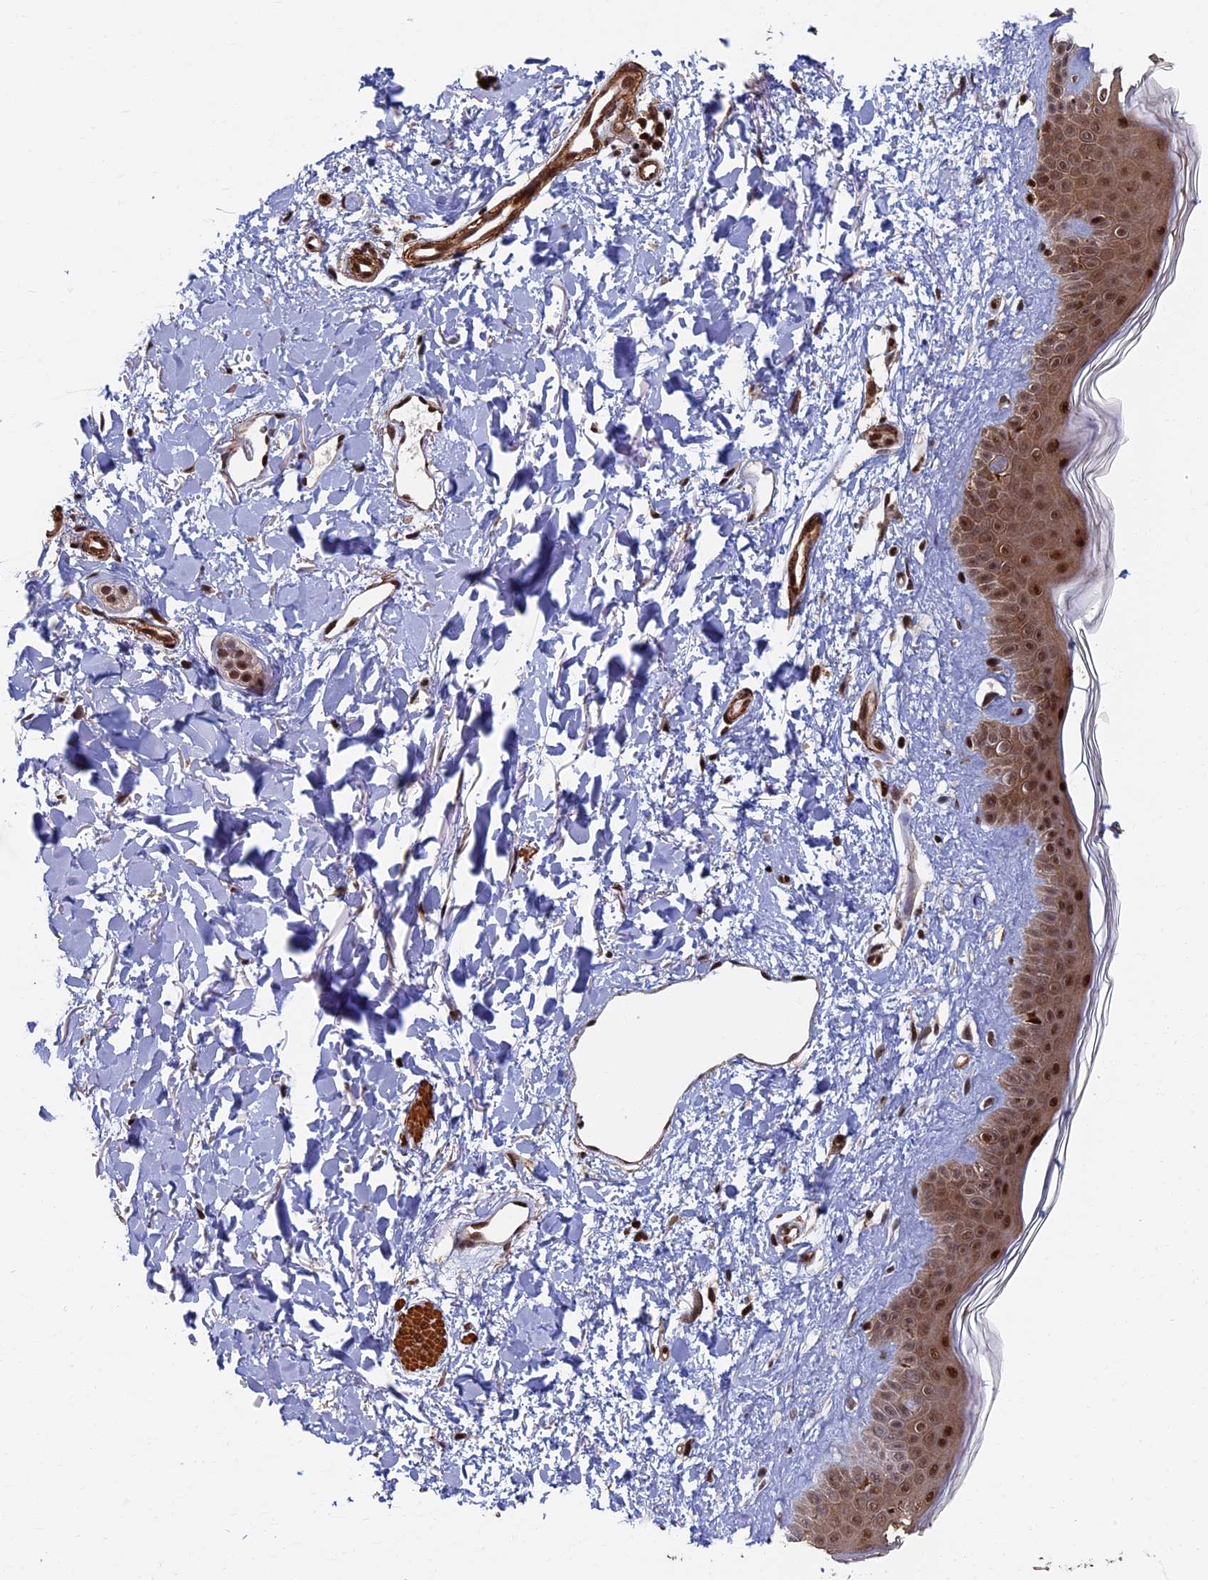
{"staining": {"intensity": "strong", "quantity": ">75%", "location": "cytoplasmic/membranous,nuclear"}, "tissue": "skin", "cell_type": "Fibroblasts", "image_type": "normal", "snomed": [{"axis": "morphology", "description": "Normal tissue, NOS"}, {"axis": "topography", "description": "Skin"}], "caption": "Immunohistochemistry (DAB (3,3'-diaminobenzidine)) staining of normal human skin demonstrates strong cytoplasmic/membranous,nuclear protein expression in approximately >75% of fibroblasts. (IHC, brightfield microscopy, high magnification).", "gene": "CTDP1", "patient": {"sex": "female", "age": 58}}